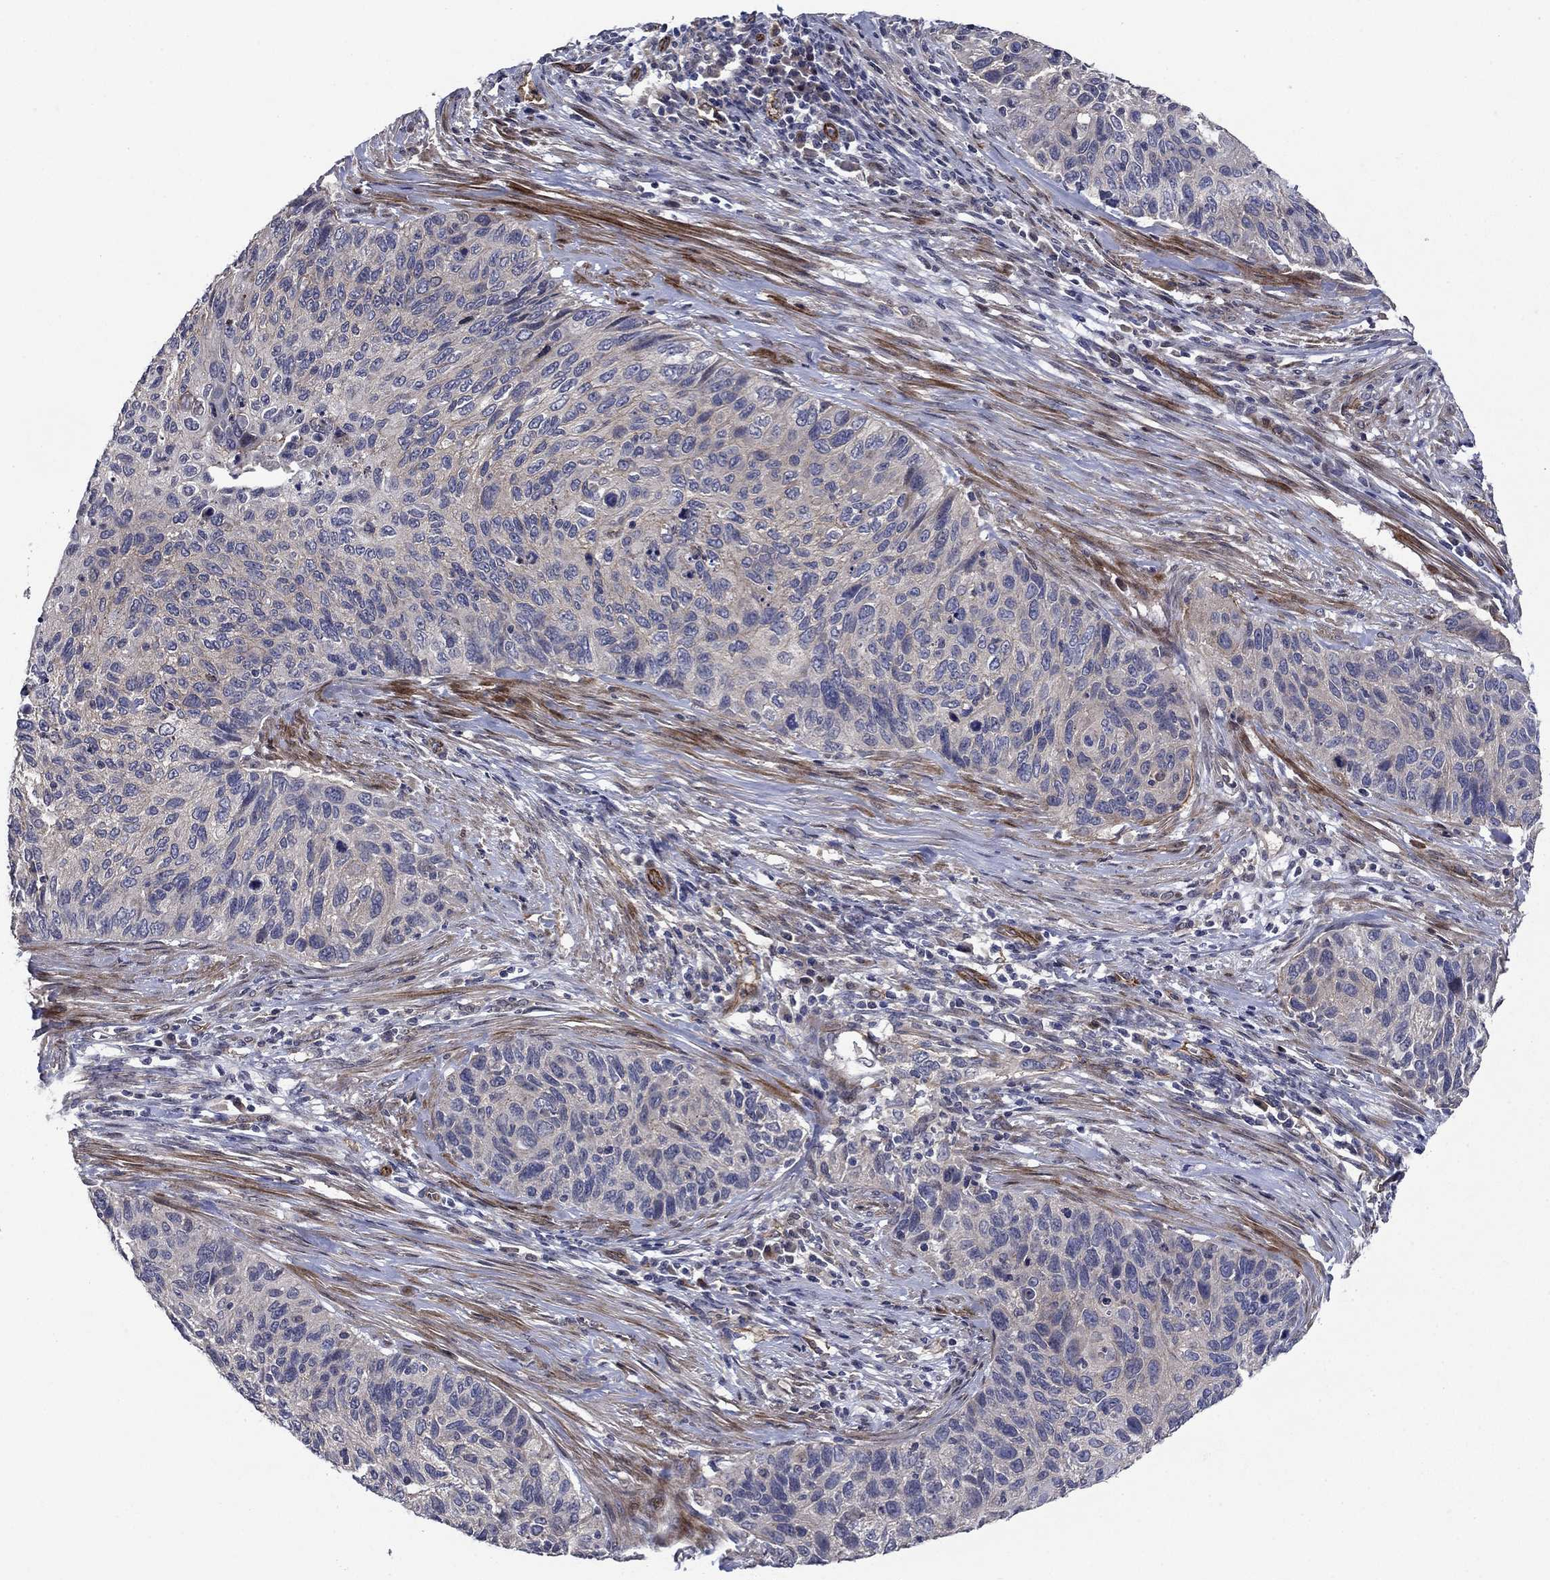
{"staining": {"intensity": "weak", "quantity": "<25%", "location": "cytoplasmic/membranous"}, "tissue": "cervical cancer", "cell_type": "Tumor cells", "image_type": "cancer", "snomed": [{"axis": "morphology", "description": "Squamous cell carcinoma, NOS"}, {"axis": "topography", "description": "Cervix"}], "caption": "A high-resolution image shows immunohistochemistry (IHC) staining of cervical squamous cell carcinoma, which exhibits no significant positivity in tumor cells. Brightfield microscopy of immunohistochemistry stained with DAB (brown) and hematoxylin (blue), captured at high magnification.", "gene": "SLC7A1", "patient": {"sex": "female", "age": 70}}